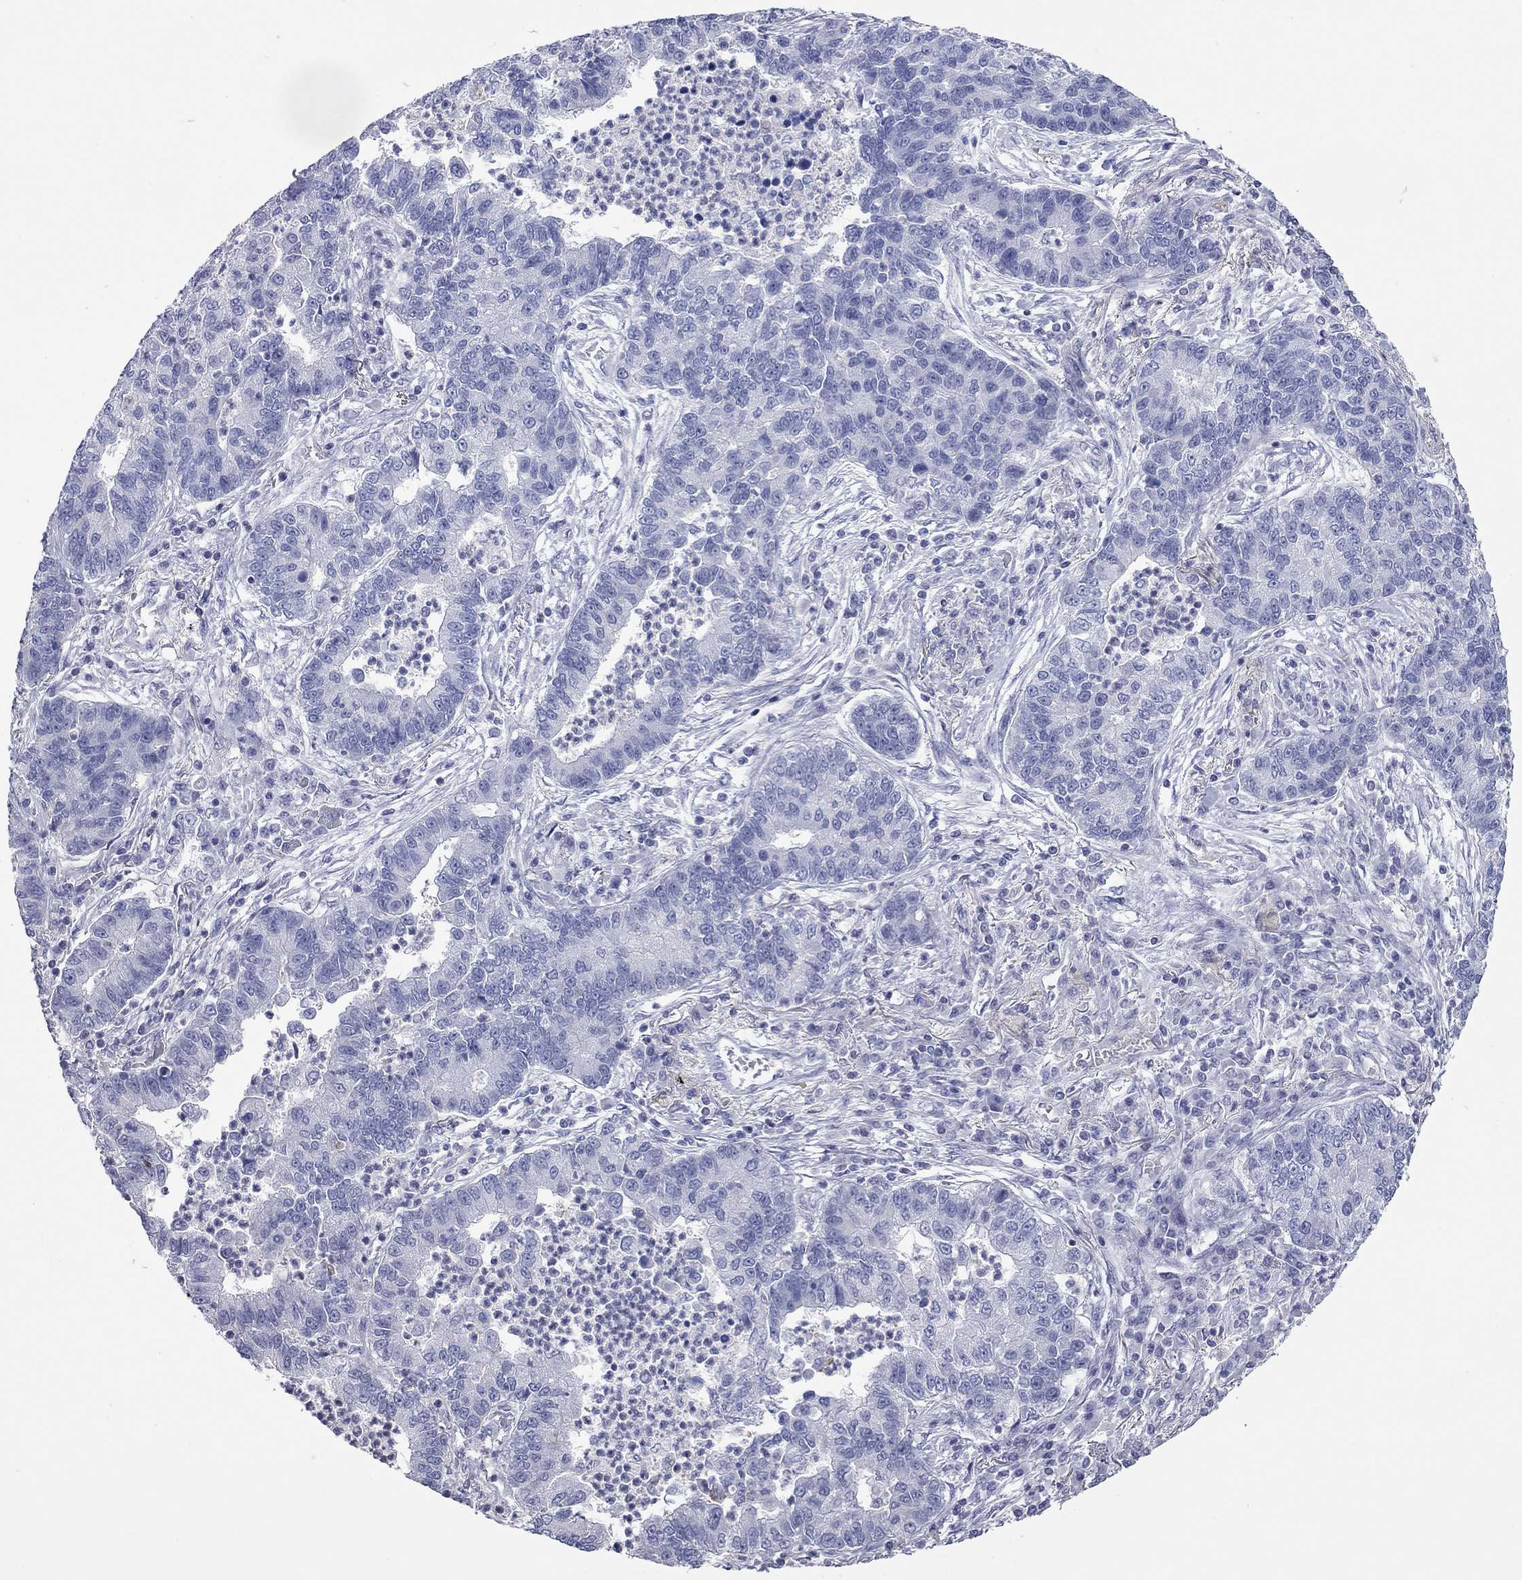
{"staining": {"intensity": "negative", "quantity": "none", "location": "none"}, "tissue": "lung cancer", "cell_type": "Tumor cells", "image_type": "cancer", "snomed": [{"axis": "morphology", "description": "Adenocarcinoma, NOS"}, {"axis": "topography", "description": "Lung"}], "caption": "This image is of lung cancer stained with immunohistochemistry to label a protein in brown with the nuclei are counter-stained blue. There is no positivity in tumor cells.", "gene": "ACTL7B", "patient": {"sex": "female", "age": 57}}